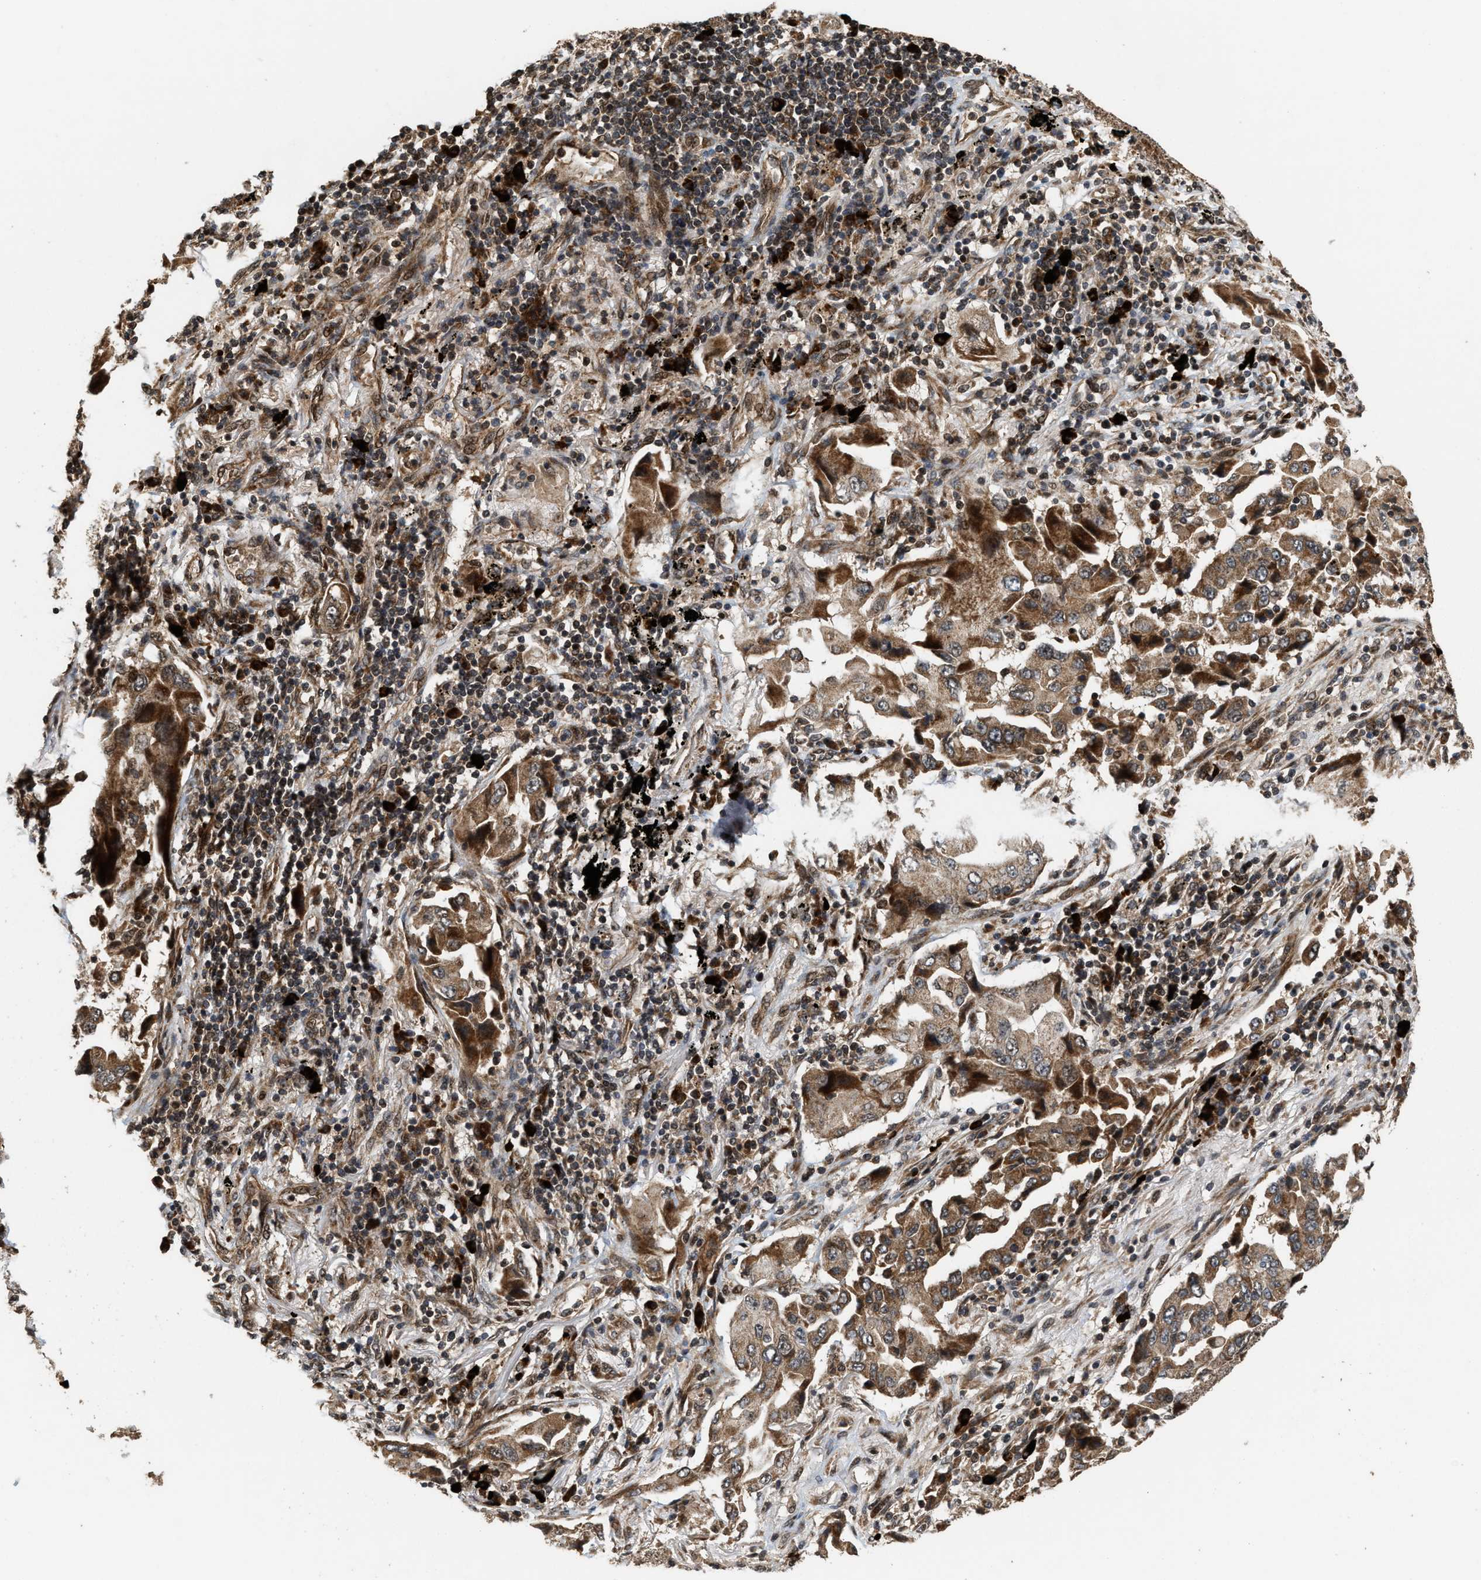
{"staining": {"intensity": "moderate", "quantity": ">75%", "location": "cytoplasmic/membranous"}, "tissue": "lung cancer", "cell_type": "Tumor cells", "image_type": "cancer", "snomed": [{"axis": "morphology", "description": "Adenocarcinoma, NOS"}, {"axis": "topography", "description": "Lung"}], "caption": "About >75% of tumor cells in lung cancer (adenocarcinoma) exhibit moderate cytoplasmic/membranous protein staining as visualized by brown immunohistochemical staining.", "gene": "ELP2", "patient": {"sex": "female", "age": 65}}